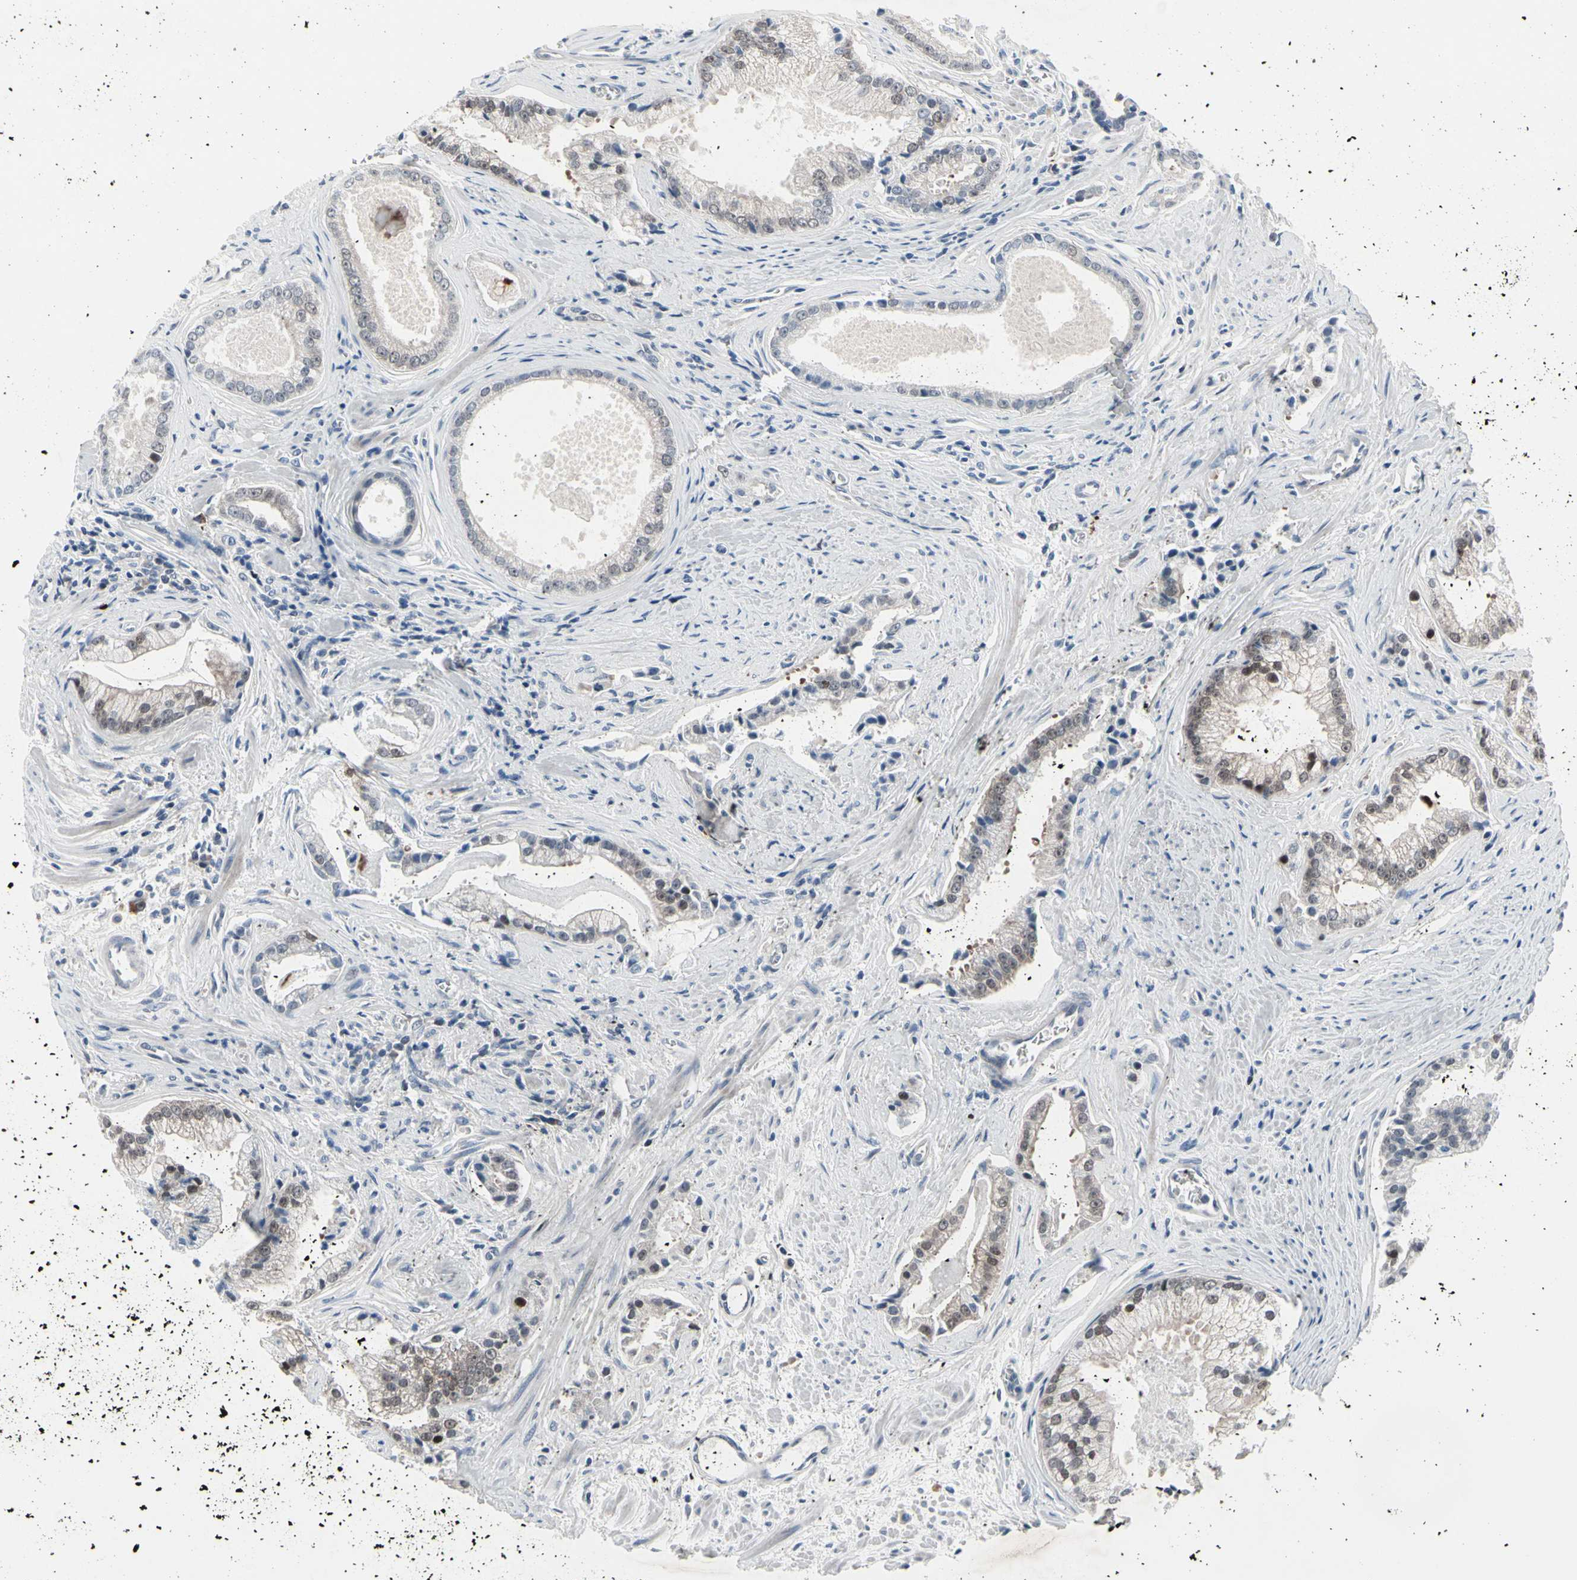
{"staining": {"intensity": "weak", "quantity": "25%-75%", "location": "cytoplasmic/membranous,nuclear"}, "tissue": "prostate cancer", "cell_type": "Tumor cells", "image_type": "cancer", "snomed": [{"axis": "morphology", "description": "Adenocarcinoma, High grade"}, {"axis": "topography", "description": "Prostate"}], "caption": "Immunohistochemical staining of prostate adenocarcinoma (high-grade) exhibits low levels of weak cytoplasmic/membranous and nuclear protein positivity in about 25%-75% of tumor cells.", "gene": "TXN", "patient": {"sex": "male", "age": 67}}